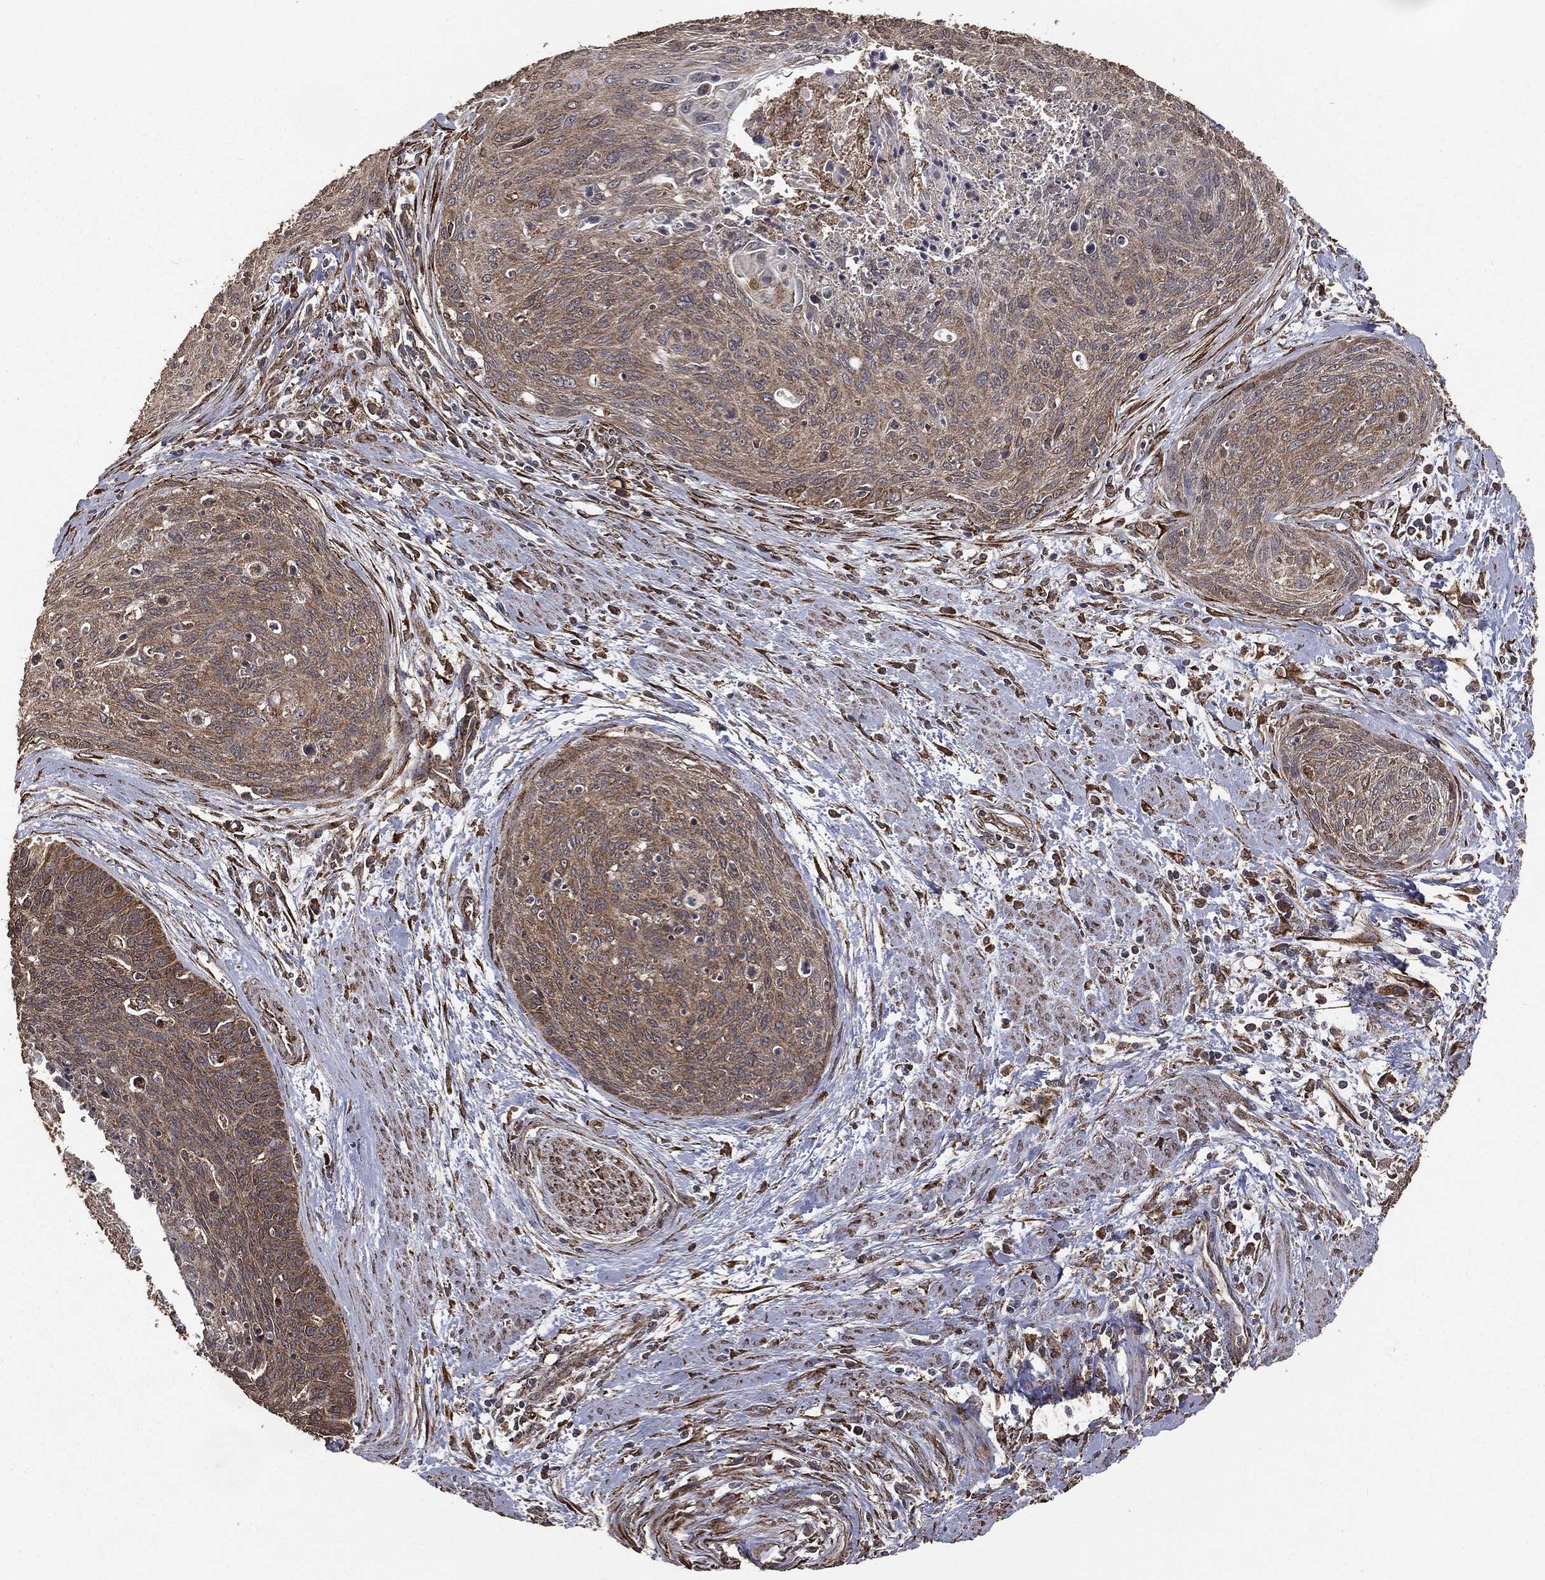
{"staining": {"intensity": "weak", "quantity": ">75%", "location": "cytoplasmic/membranous"}, "tissue": "cervical cancer", "cell_type": "Tumor cells", "image_type": "cancer", "snomed": [{"axis": "morphology", "description": "Squamous cell carcinoma, NOS"}, {"axis": "topography", "description": "Cervix"}], "caption": "The histopathology image reveals immunohistochemical staining of cervical cancer (squamous cell carcinoma). There is weak cytoplasmic/membranous expression is appreciated in approximately >75% of tumor cells.", "gene": "MTOR", "patient": {"sex": "female", "age": 55}}